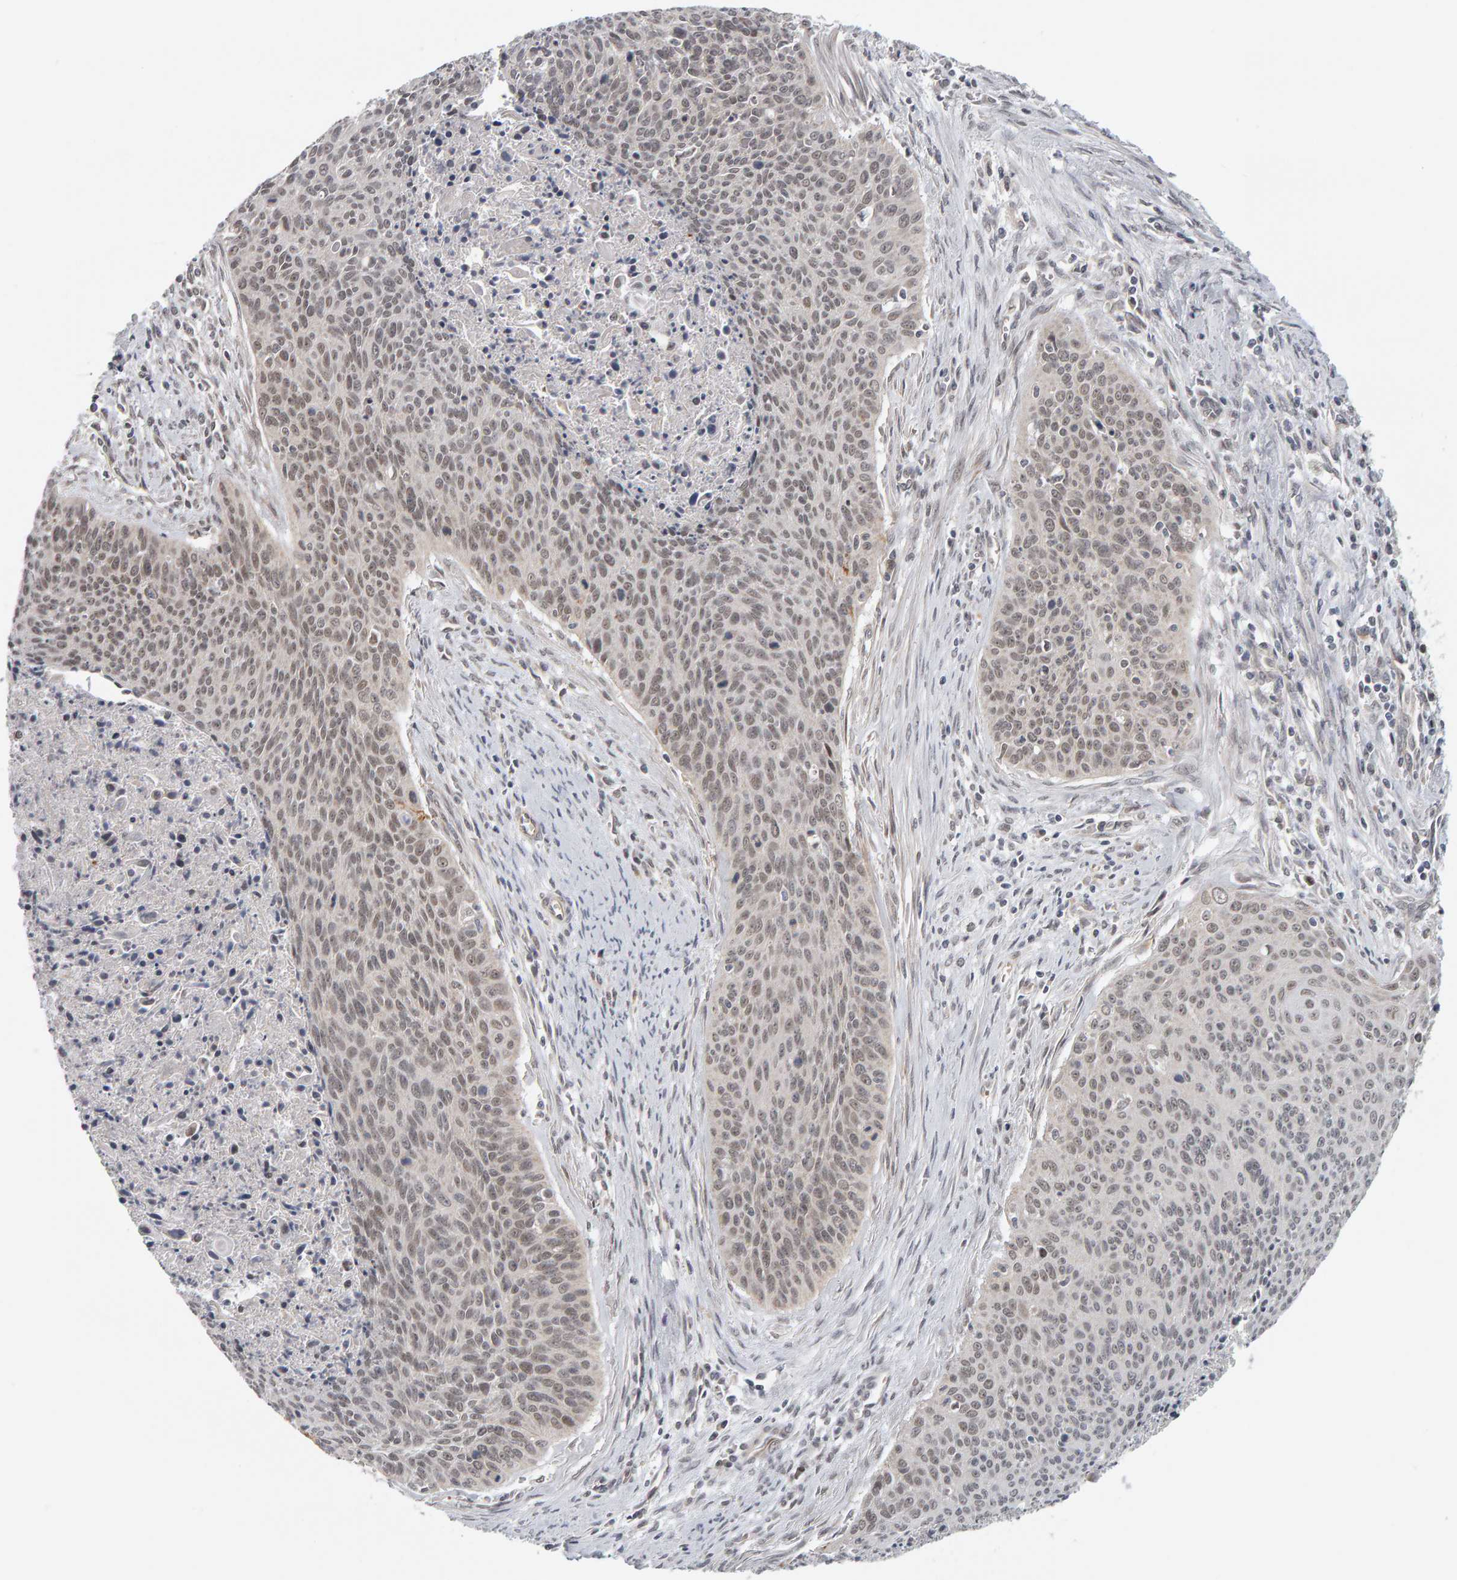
{"staining": {"intensity": "weak", "quantity": ">75%", "location": "nuclear"}, "tissue": "cervical cancer", "cell_type": "Tumor cells", "image_type": "cancer", "snomed": [{"axis": "morphology", "description": "Squamous cell carcinoma, NOS"}, {"axis": "topography", "description": "Cervix"}], "caption": "Human cervical cancer stained with a protein marker displays weak staining in tumor cells.", "gene": "DAP3", "patient": {"sex": "female", "age": 55}}